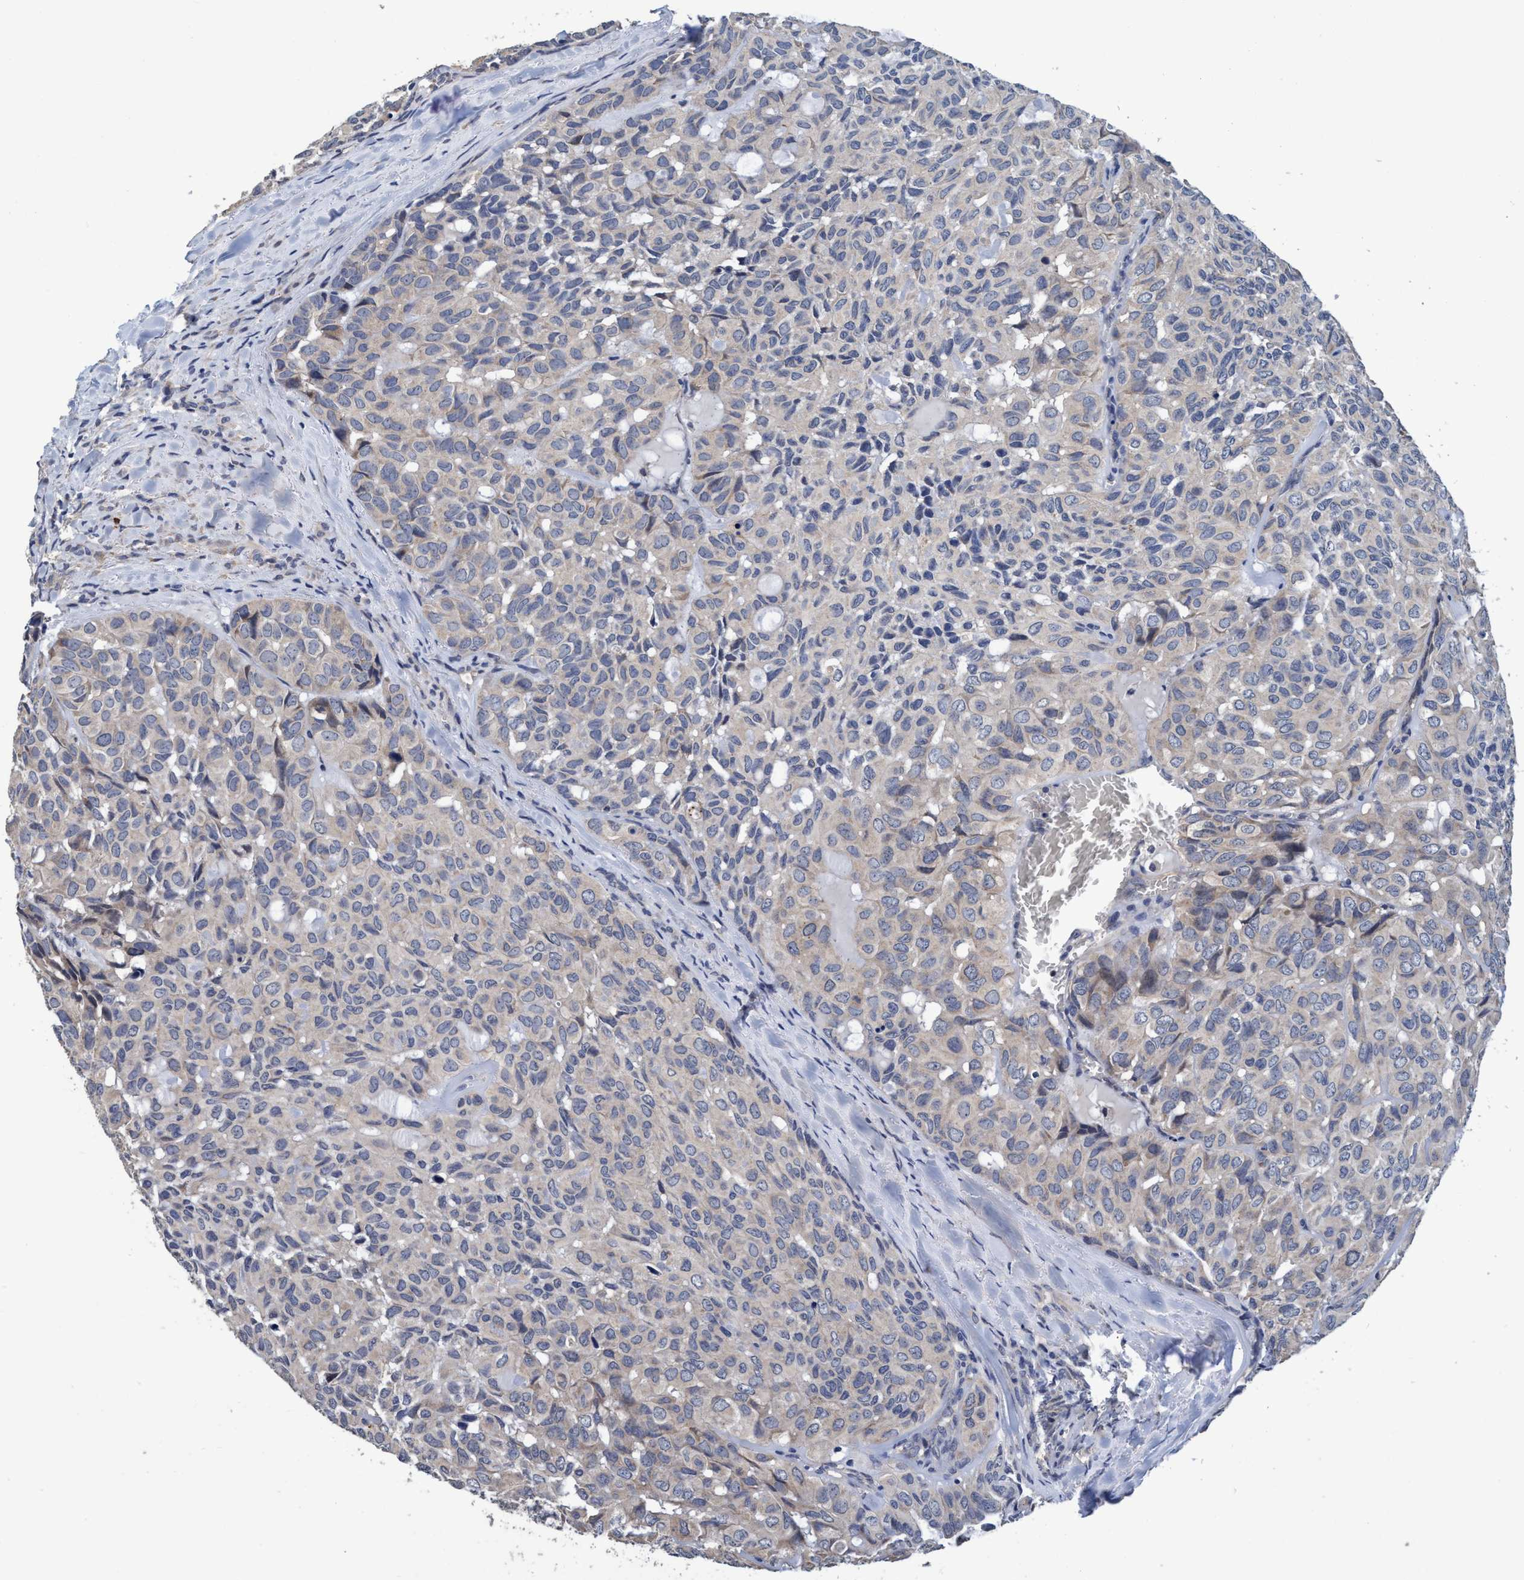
{"staining": {"intensity": "negative", "quantity": "none", "location": "none"}, "tissue": "head and neck cancer", "cell_type": "Tumor cells", "image_type": "cancer", "snomed": [{"axis": "morphology", "description": "Adenocarcinoma, NOS"}, {"axis": "topography", "description": "Salivary gland, NOS"}, {"axis": "topography", "description": "Head-Neck"}], "caption": "Adenocarcinoma (head and neck) was stained to show a protein in brown. There is no significant positivity in tumor cells.", "gene": "CALCOCO2", "patient": {"sex": "female", "age": 76}}